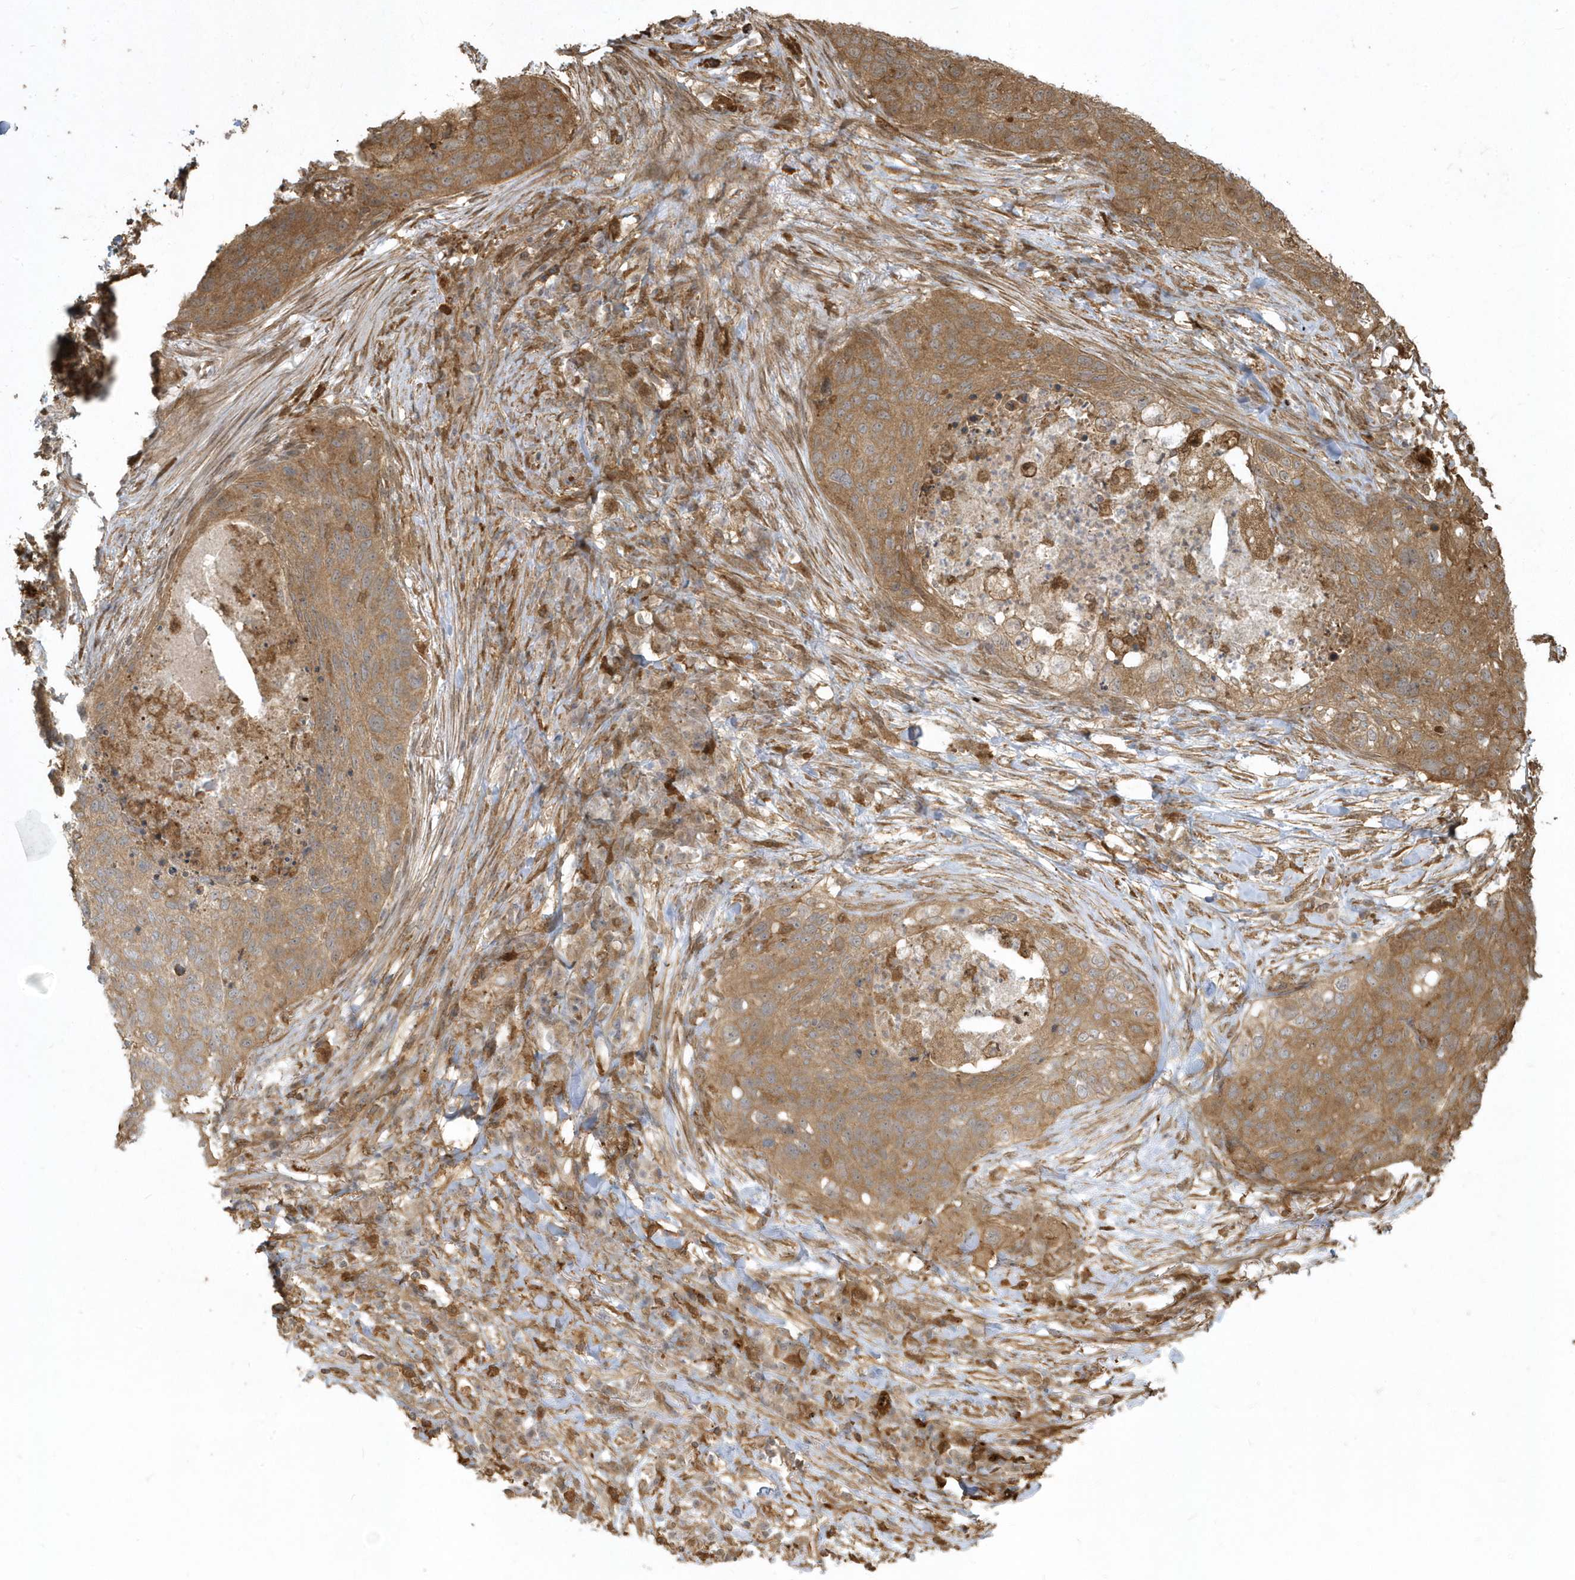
{"staining": {"intensity": "moderate", "quantity": ">75%", "location": "cytoplasmic/membranous"}, "tissue": "lung cancer", "cell_type": "Tumor cells", "image_type": "cancer", "snomed": [{"axis": "morphology", "description": "Squamous cell carcinoma, NOS"}, {"axis": "topography", "description": "Lung"}], "caption": "The immunohistochemical stain labels moderate cytoplasmic/membranous expression in tumor cells of squamous cell carcinoma (lung) tissue.", "gene": "HNMT", "patient": {"sex": "female", "age": 63}}